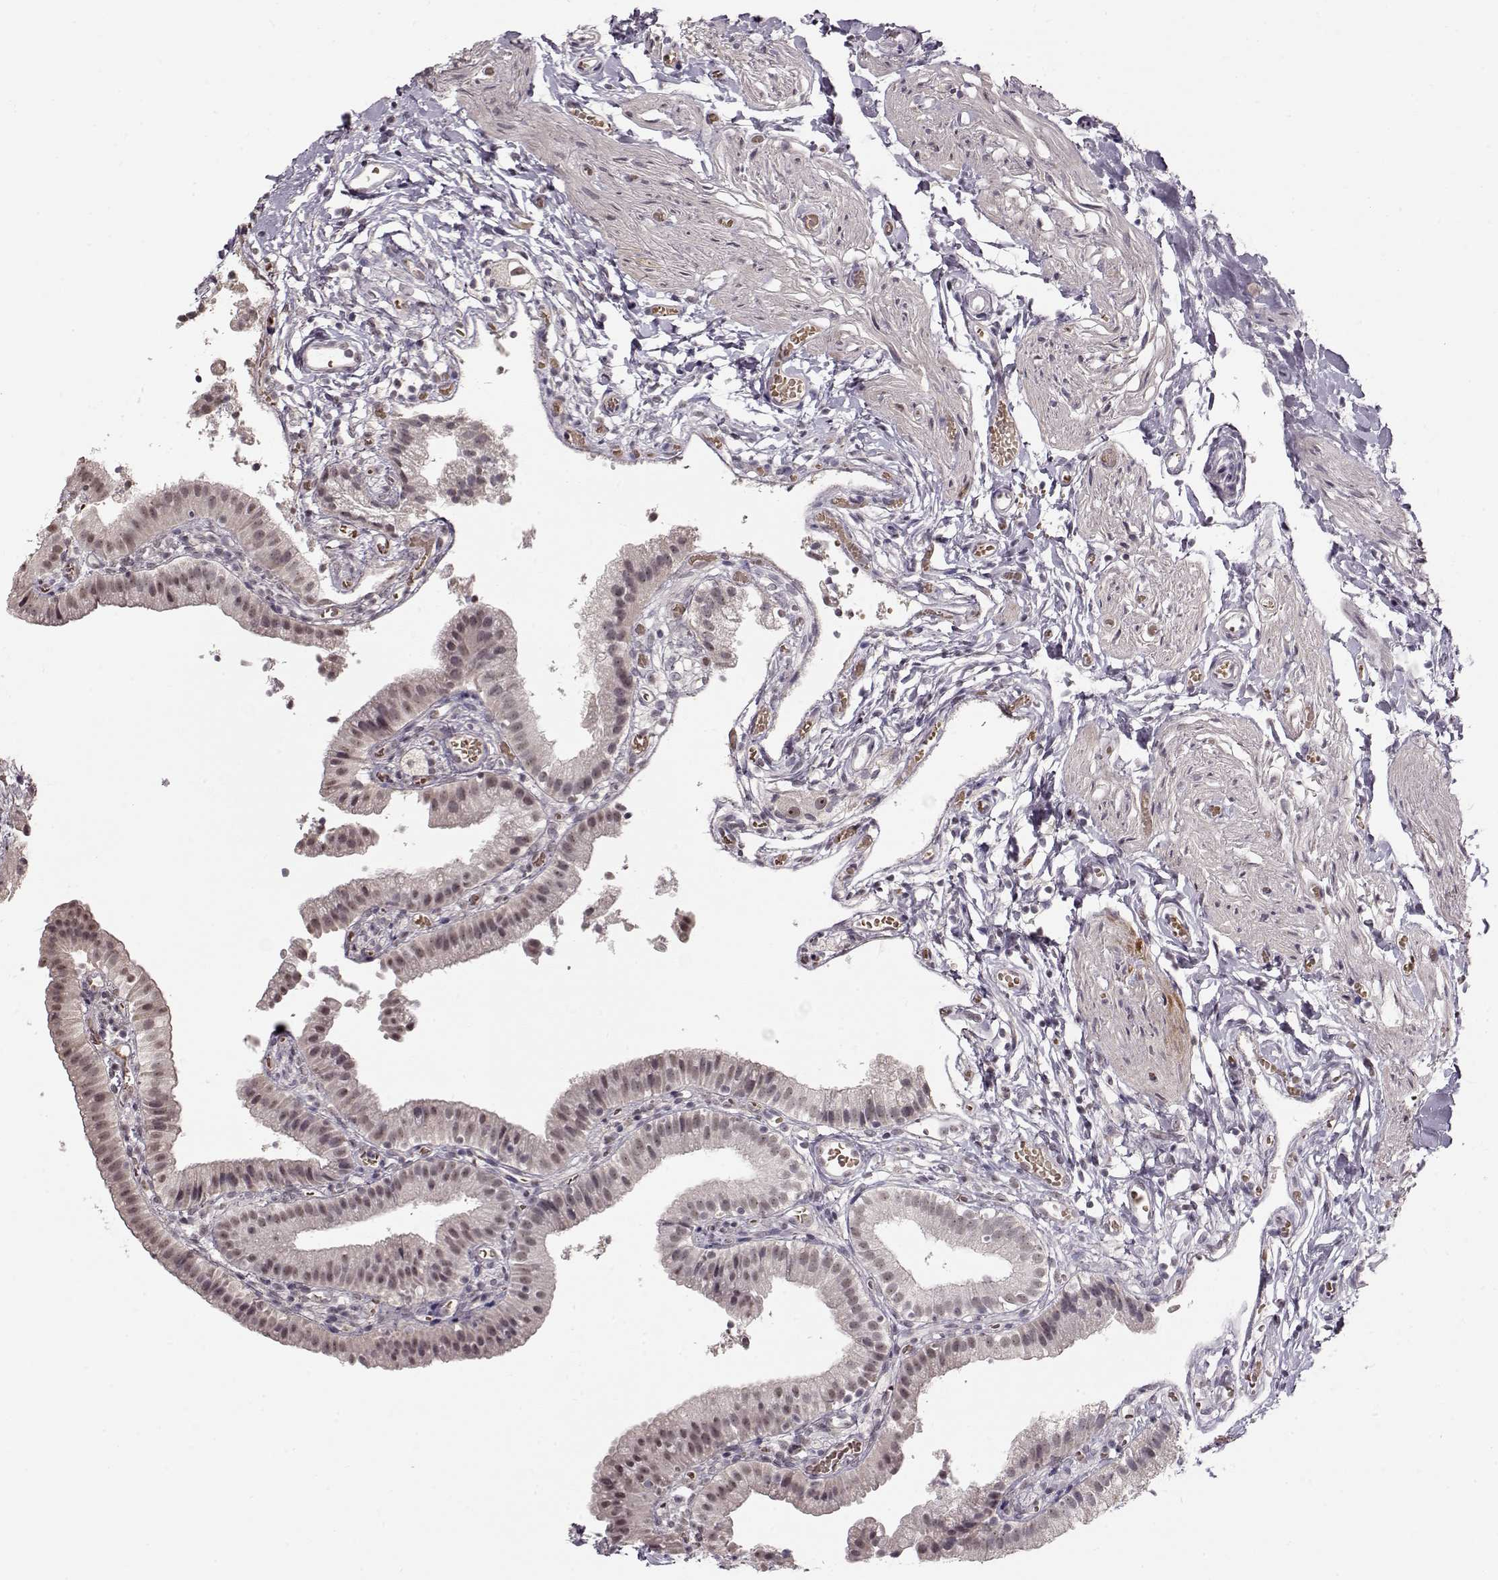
{"staining": {"intensity": "weak", "quantity": "<25%", "location": "nuclear"}, "tissue": "gallbladder", "cell_type": "Glandular cells", "image_type": "normal", "snomed": [{"axis": "morphology", "description": "Normal tissue, NOS"}, {"axis": "topography", "description": "Gallbladder"}], "caption": "Histopathology image shows no significant protein staining in glandular cells of benign gallbladder.", "gene": "PCP4", "patient": {"sex": "female", "age": 47}}